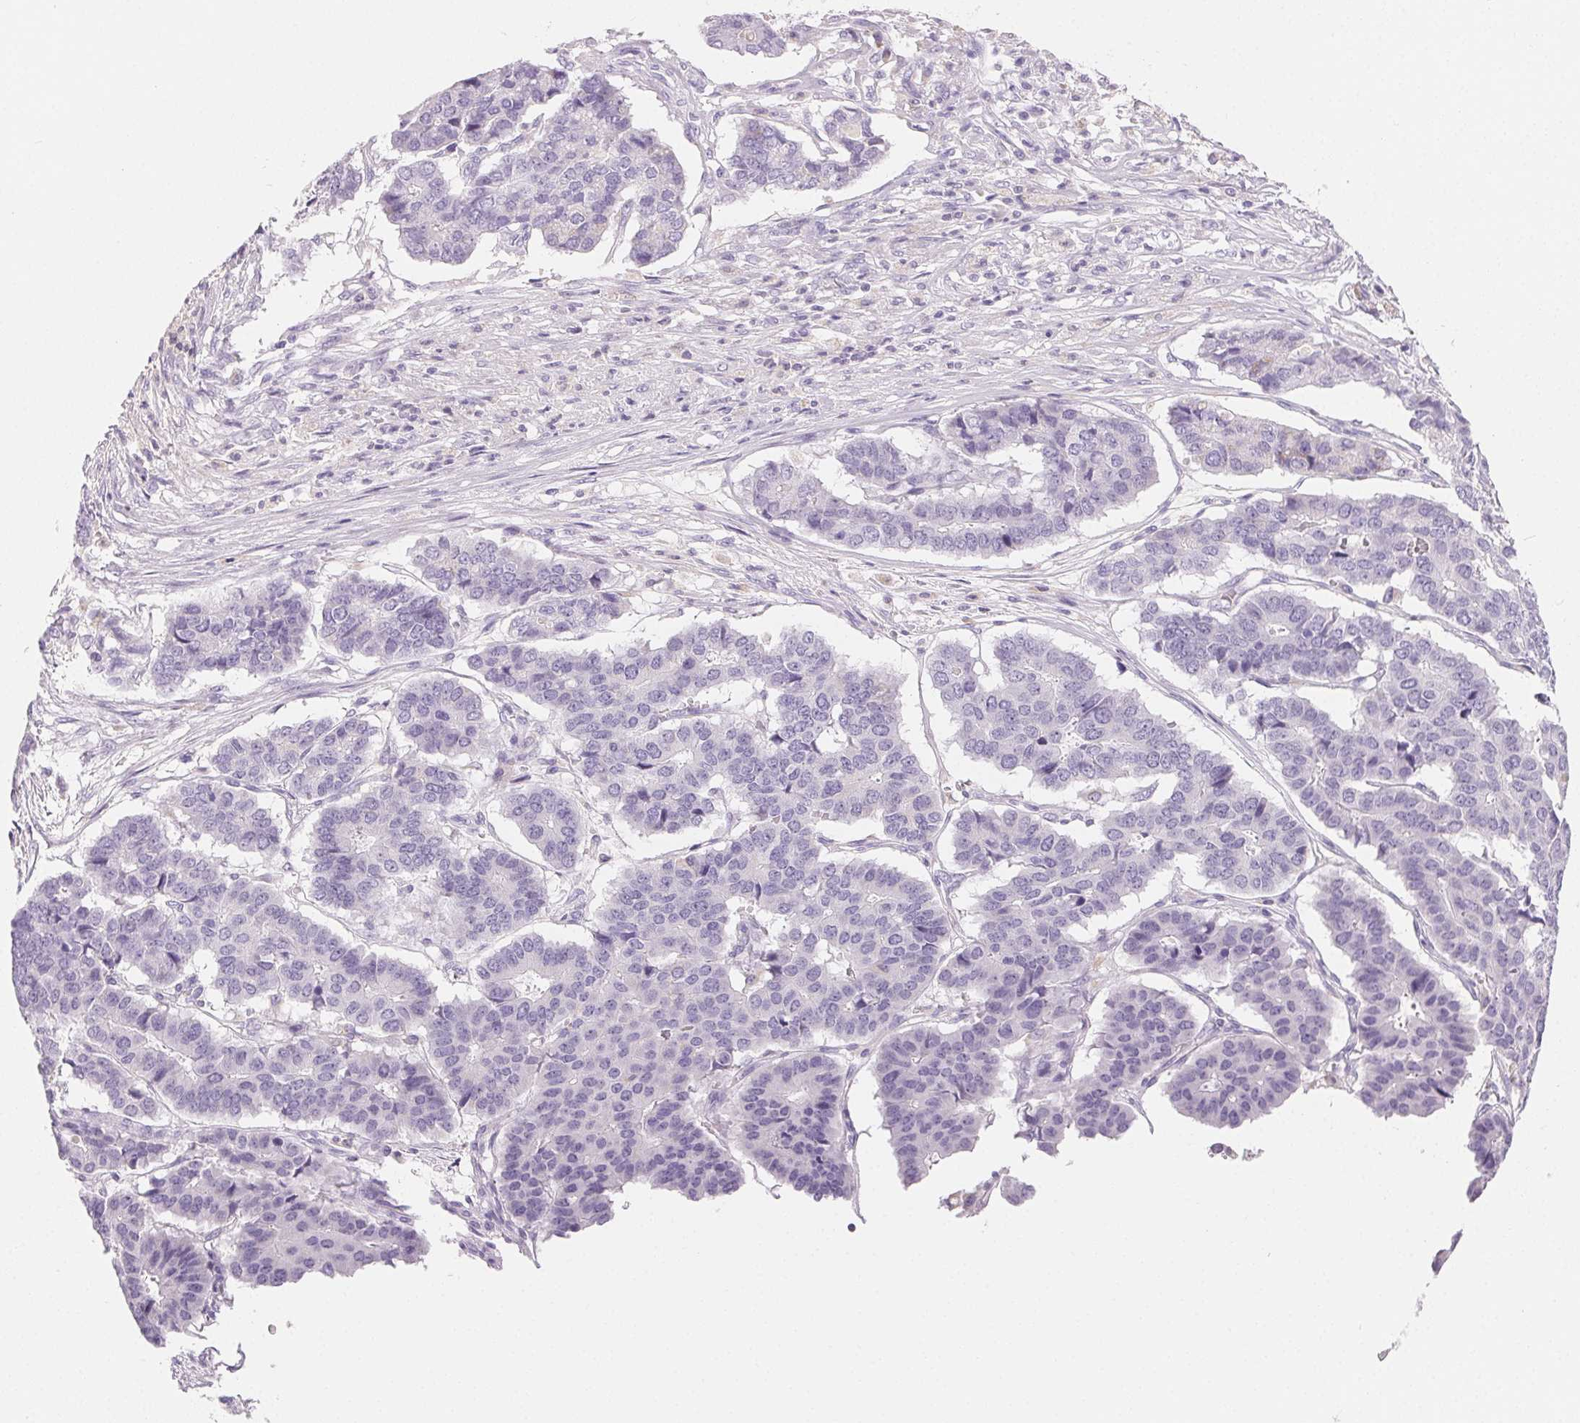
{"staining": {"intensity": "negative", "quantity": "none", "location": "none"}, "tissue": "pancreatic cancer", "cell_type": "Tumor cells", "image_type": "cancer", "snomed": [{"axis": "morphology", "description": "Adenocarcinoma, NOS"}, {"axis": "topography", "description": "Pancreas"}], "caption": "An immunohistochemistry image of pancreatic cancer (adenocarcinoma) is shown. There is no staining in tumor cells of pancreatic cancer (adenocarcinoma).", "gene": "SPACA5B", "patient": {"sex": "male", "age": 50}}